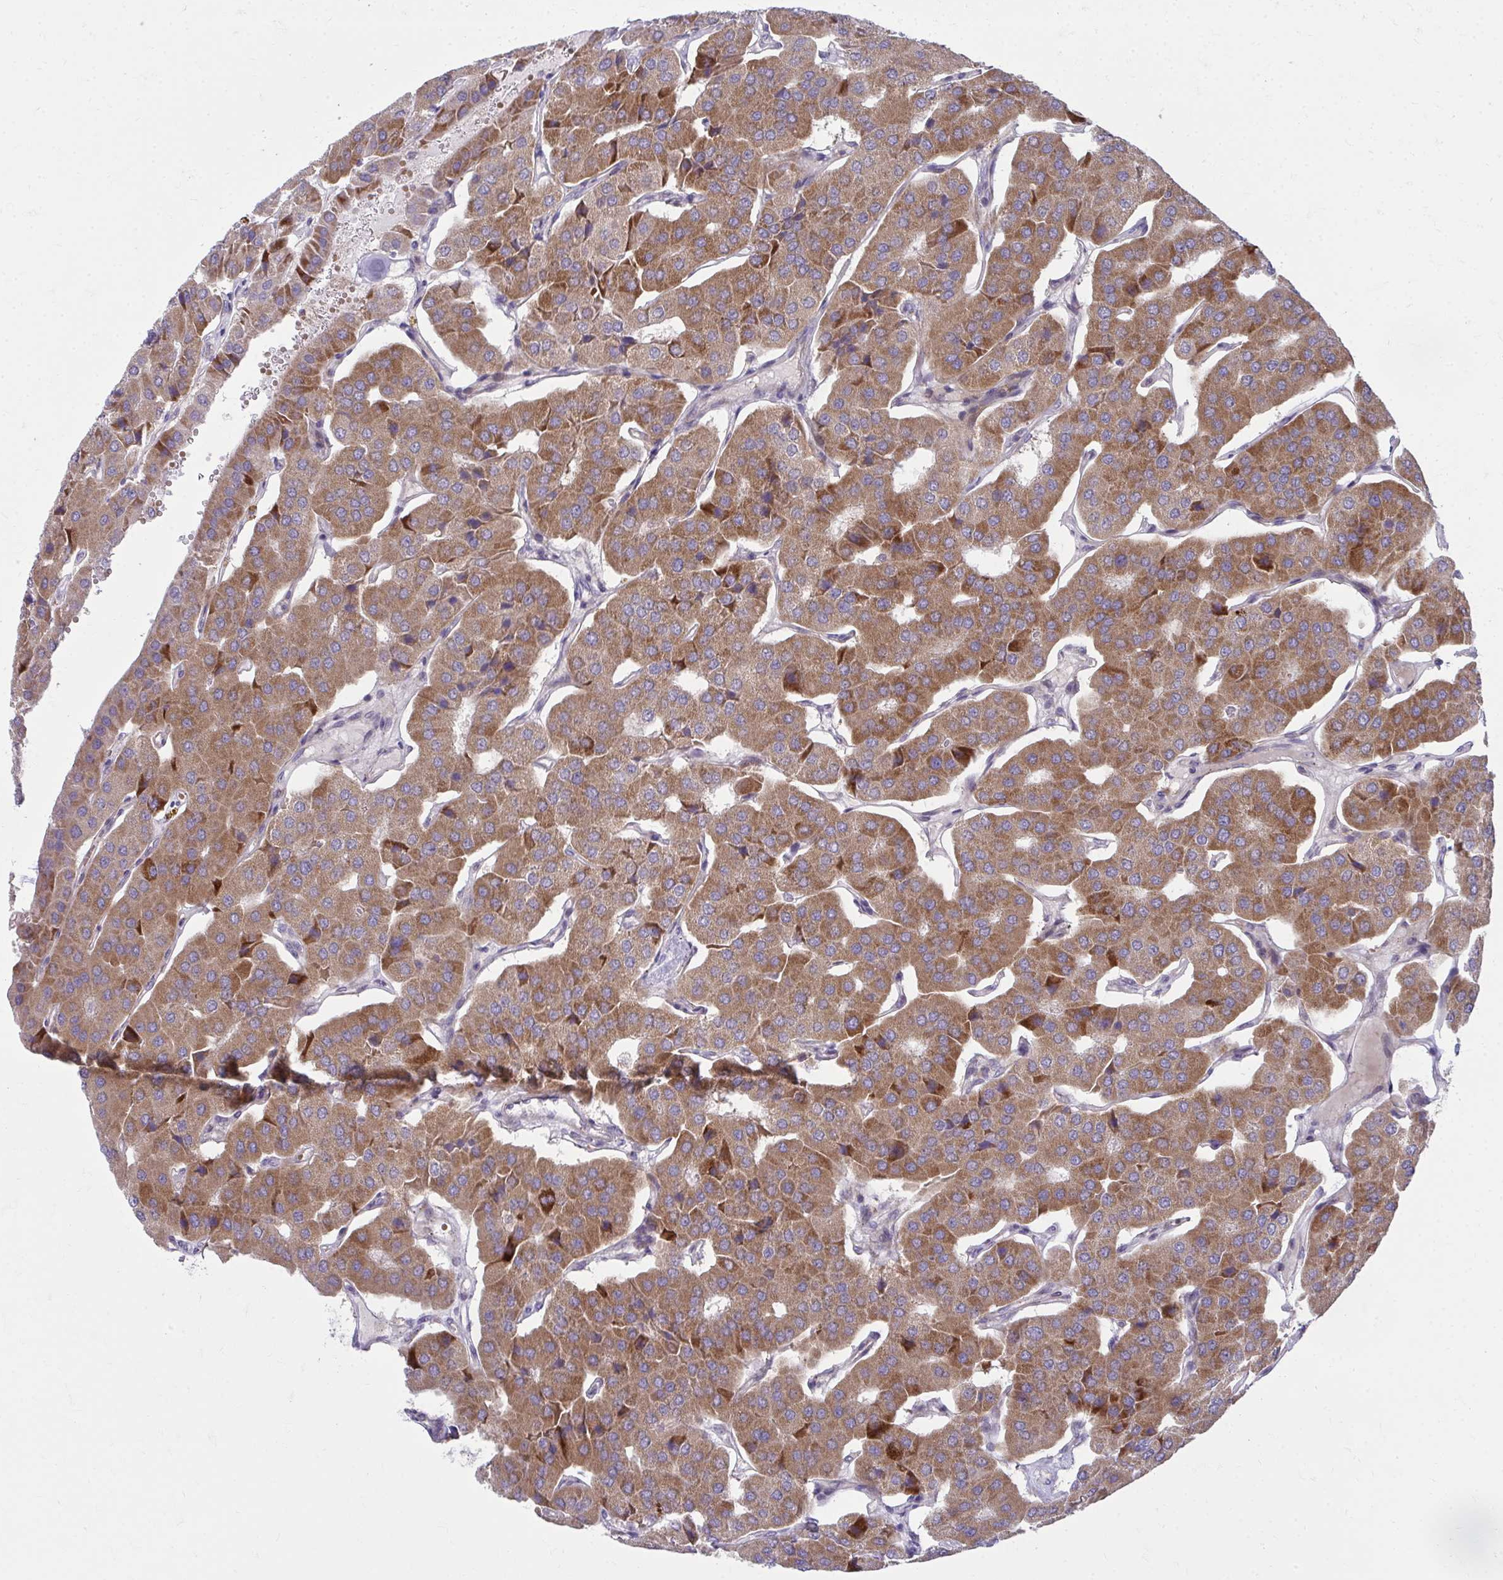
{"staining": {"intensity": "moderate", "quantity": ">75%", "location": "cytoplasmic/membranous"}, "tissue": "parathyroid gland", "cell_type": "Glandular cells", "image_type": "normal", "snomed": [{"axis": "morphology", "description": "Normal tissue, NOS"}, {"axis": "morphology", "description": "Adenoma, NOS"}, {"axis": "topography", "description": "Parathyroid gland"}], "caption": "Immunohistochemical staining of unremarkable human parathyroid gland shows medium levels of moderate cytoplasmic/membranous staining in about >75% of glandular cells.", "gene": "C16orf54", "patient": {"sex": "female", "age": 86}}